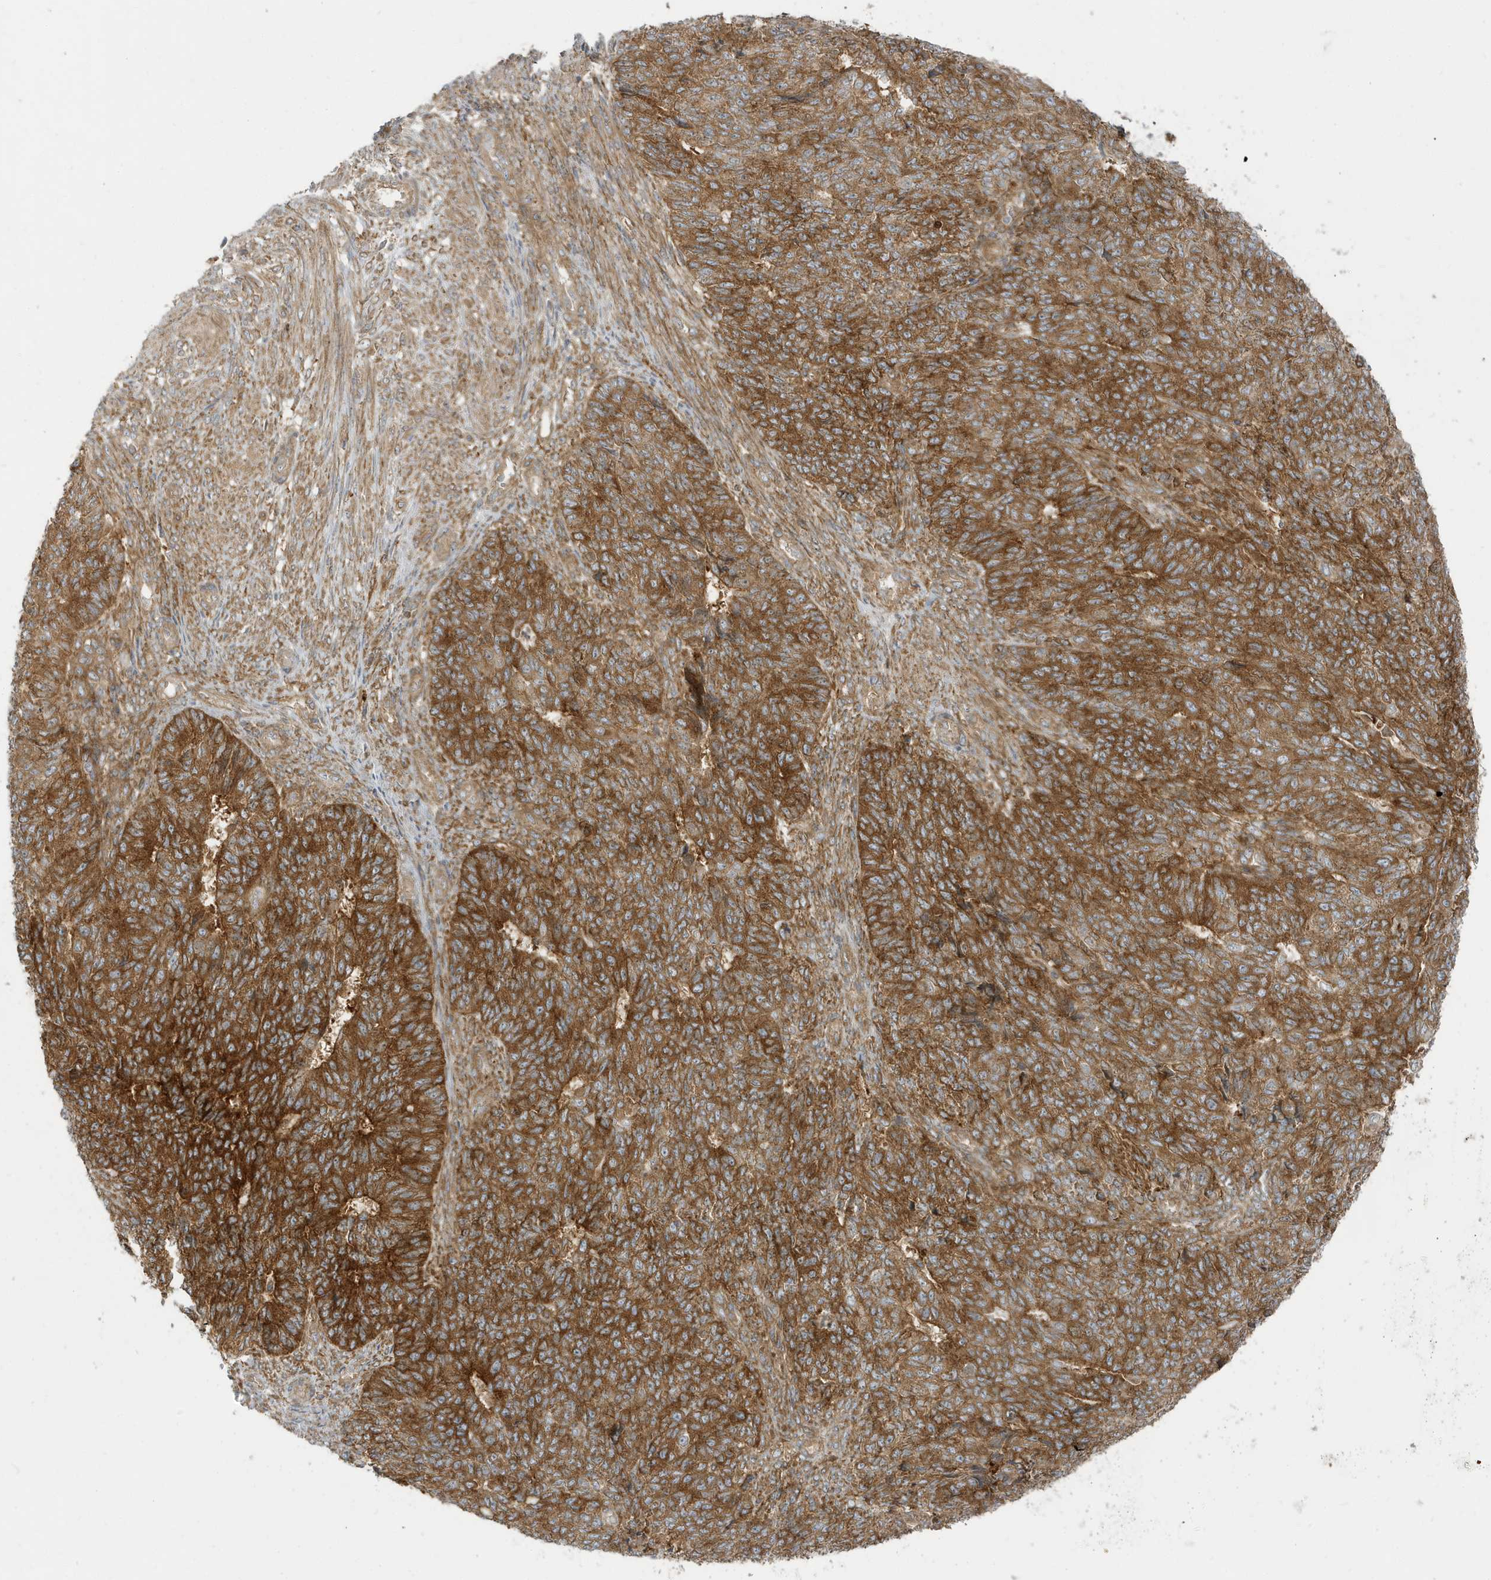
{"staining": {"intensity": "moderate", "quantity": ">75%", "location": "cytoplasmic/membranous"}, "tissue": "endometrial cancer", "cell_type": "Tumor cells", "image_type": "cancer", "snomed": [{"axis": "morphology", "description": "Adenocarcinoma, NOS"}, {"axis": "topography", "description": "Endometrium"}], "caption": "Endometrial cancer was stained to show a protein in brown. There is medium levels of moderate cytoplasmic/membranous positivity in about >75% of tumor cells.", "gene": "STAM", "patient": {"sex": "female", "age": 32}}